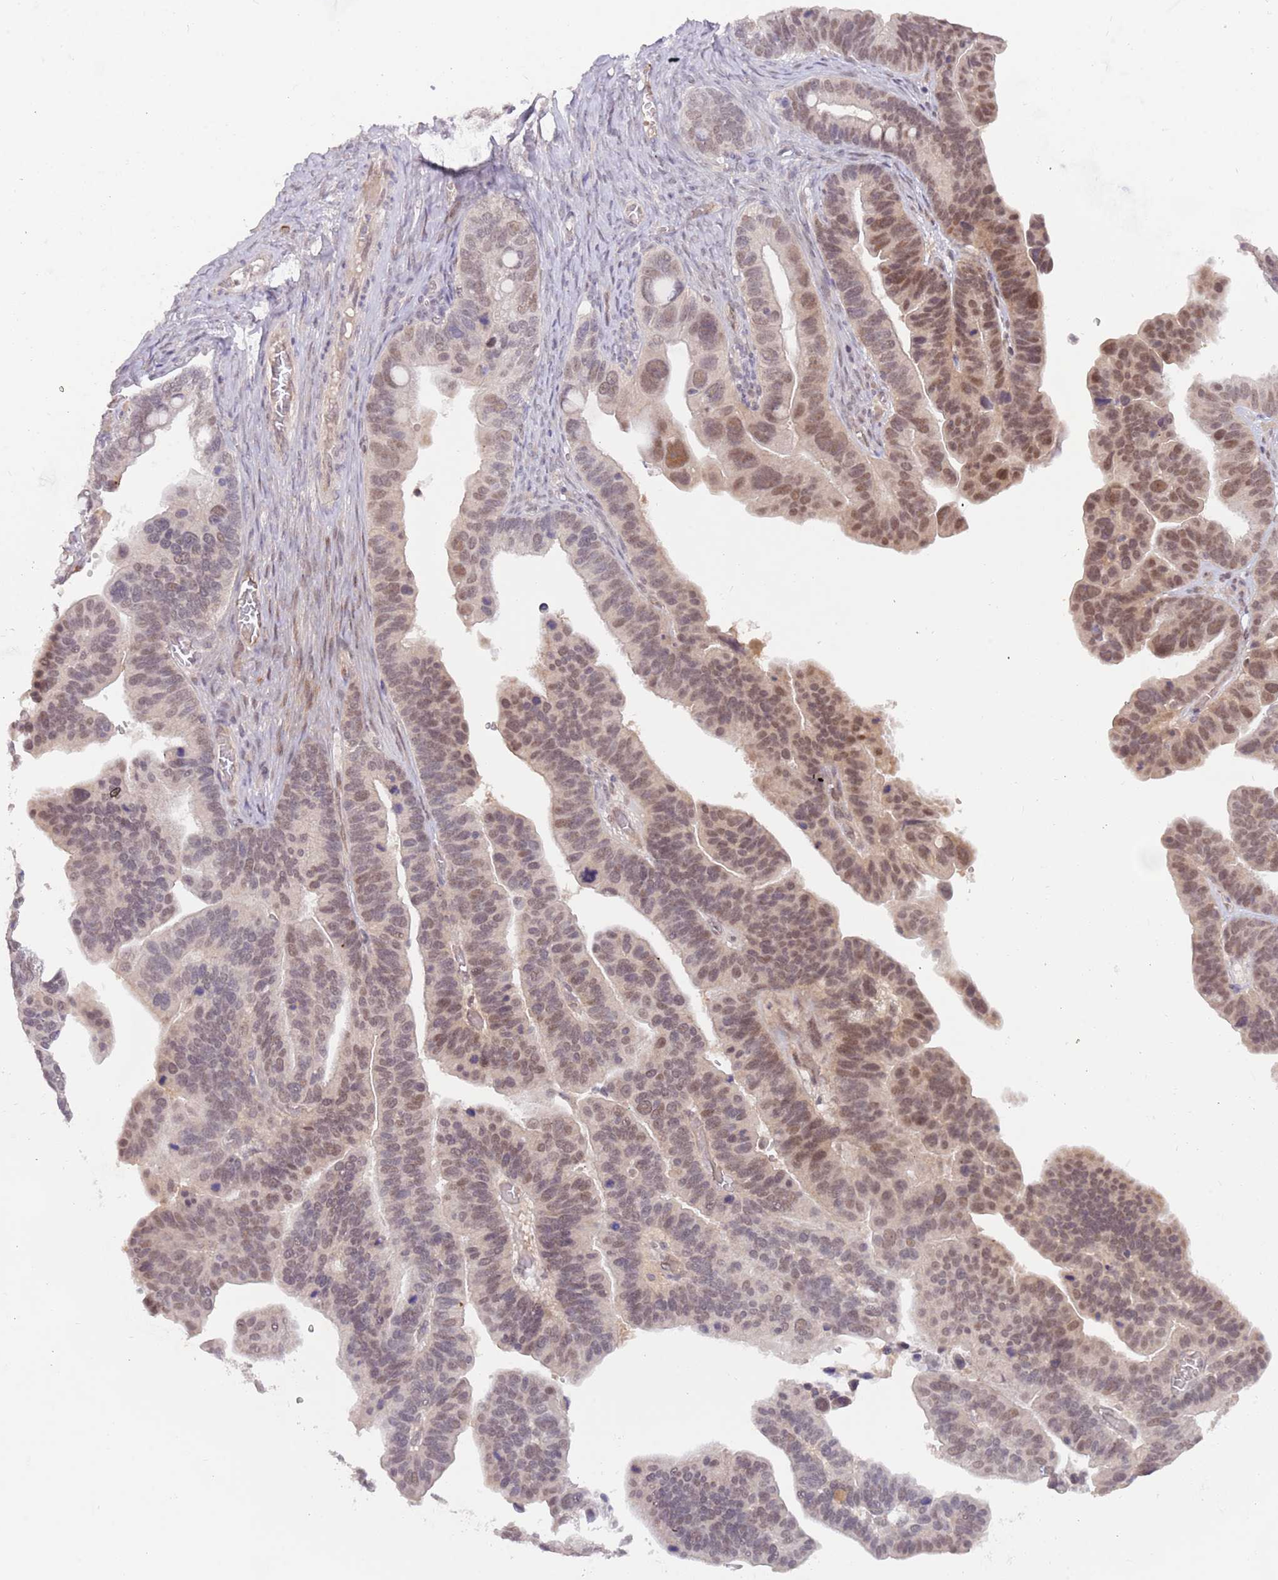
{"staining": {"intensity": "moderate", "quantity": "25%-75%", "location": "nuclear"}, "tissue": "ovarian cancer", "cell_type": "Tumor cells", "image_type": "cancer", "snomed": [{"axis": "morphology", "description": "Cystadenocarcinoma, serous, NOS"}, {"axis": "topography", "description": "Ovary"}], "caption": "Brown immunohistochemical staining in human ovarian cancer (serous cystadenocarcinoma) exhibits moderate nuclear staining in approximately 25%-75% of tumor cells. (IHC, brightfield microscopy, high magnification).", "gene": "RFXANK", "patient": {"sex": "female", "age": 56}}